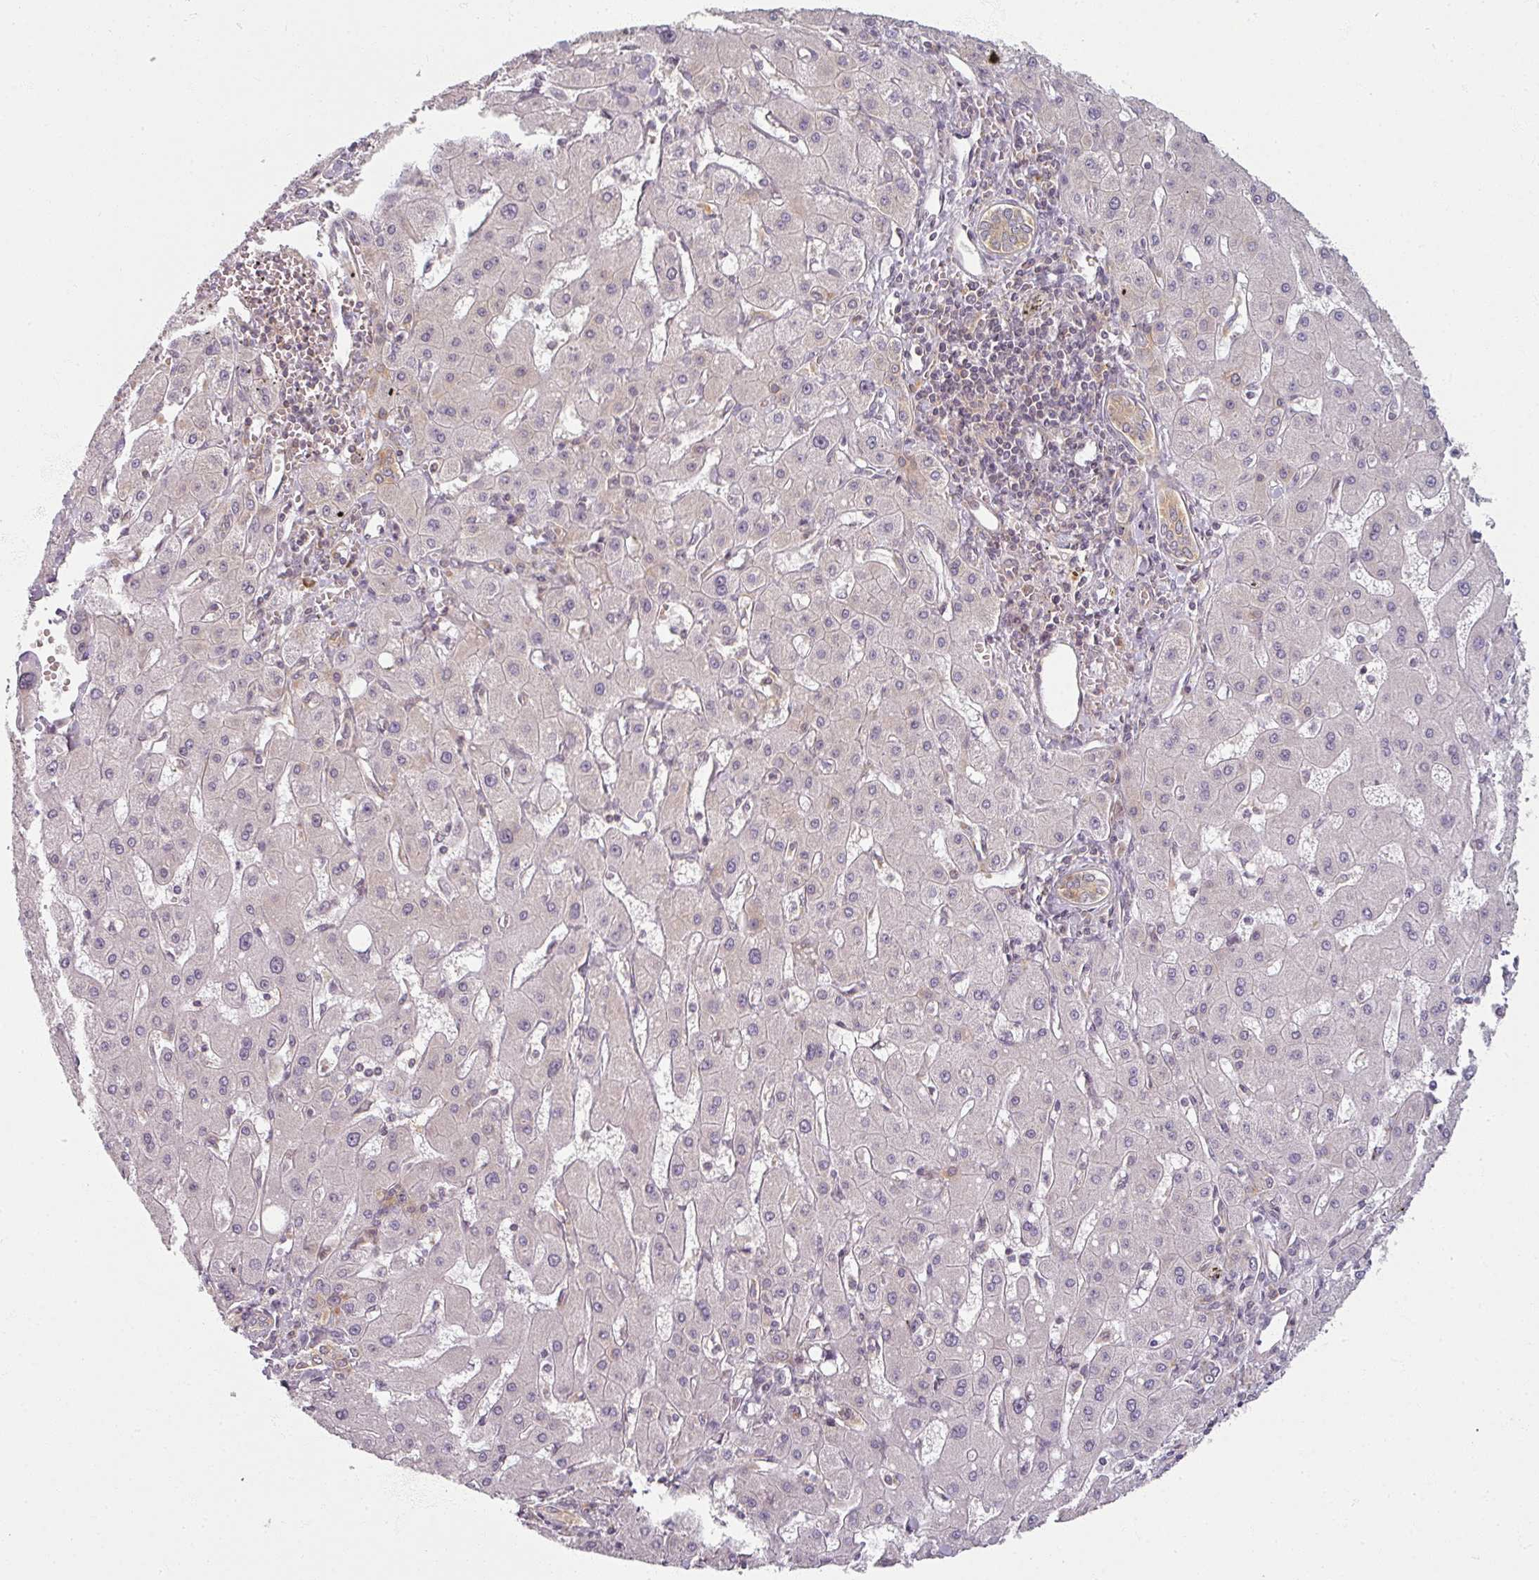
{"staining": {"intensity": "negative", "quantity": "none", "location": "none"}, "tissue": "liver cancer", "cell_type": "Tumor cells", "image_type": "cancer", "snomed": [{"axis": "morphology", "description": "Carcinoma, Hepatocellular, NOS"}, {"axis": "topography", "description": "Liver"}], "caption": "IHC of human liver cancer (hepatocellular carcinoma) reveals no positivity in tumor cells.", "gene": "AGPAT4", "patient": {"sex": "male", "age": 72}}